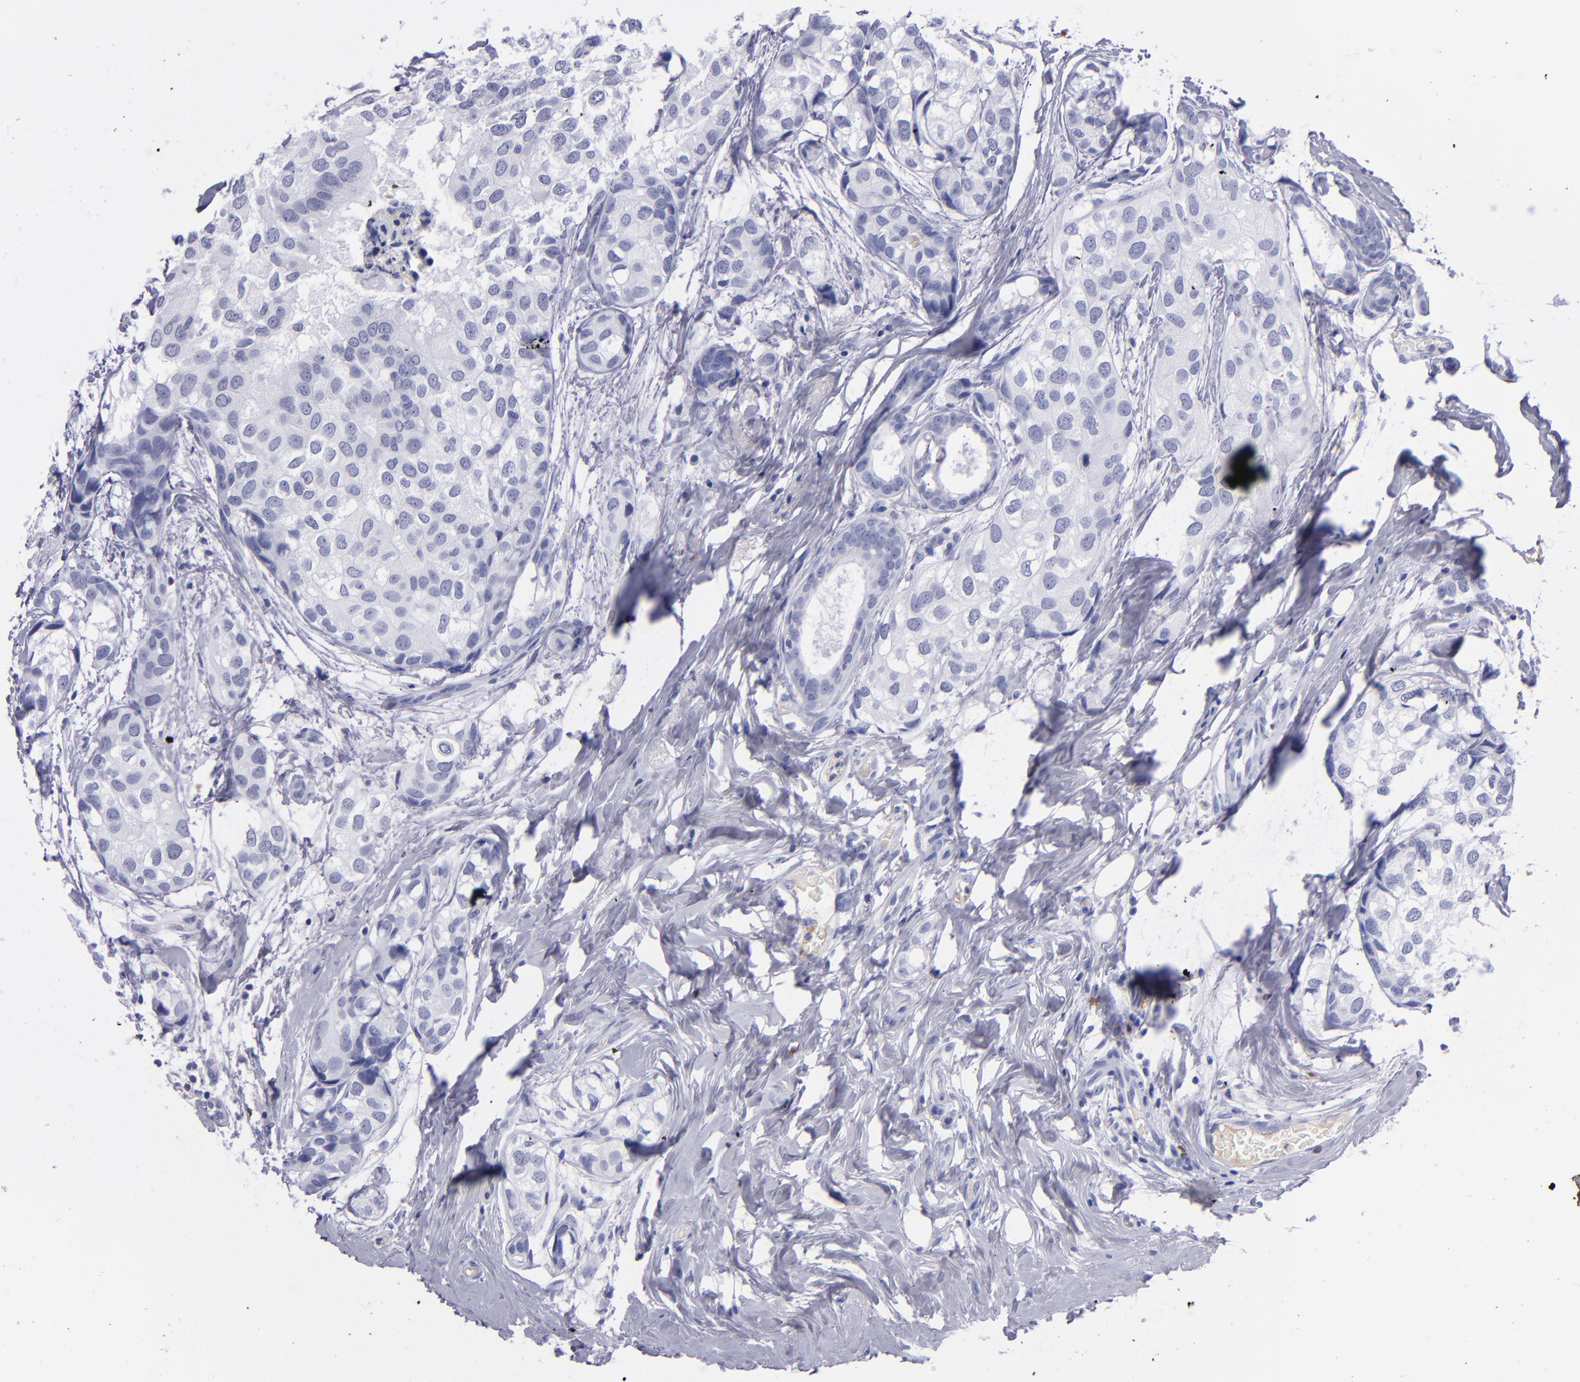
{"staining": {"intensity": "negative", "quantity": "none", "location": "none"}, "tissue": "breast cancer", "cell_type": "Tumor cells", "image_type": "cancer", "snomed": [{"axis": "morphology", "description": "Duct carcinoma"}, {"axis": "topography", "description": "Breast"}], "caption": "The immunohistochemistry (IHC) photomicrograph has no significant positivity in tumor cells of breast cancer (infiltrating ductal carcinoma) tissue. (Stains: DAB IHC with hematoxylin counter stain, Microscopy: brightfield microscopy at high magnification).", "gene": "CD37", "patient": {"sex": "female", "age": 68}}